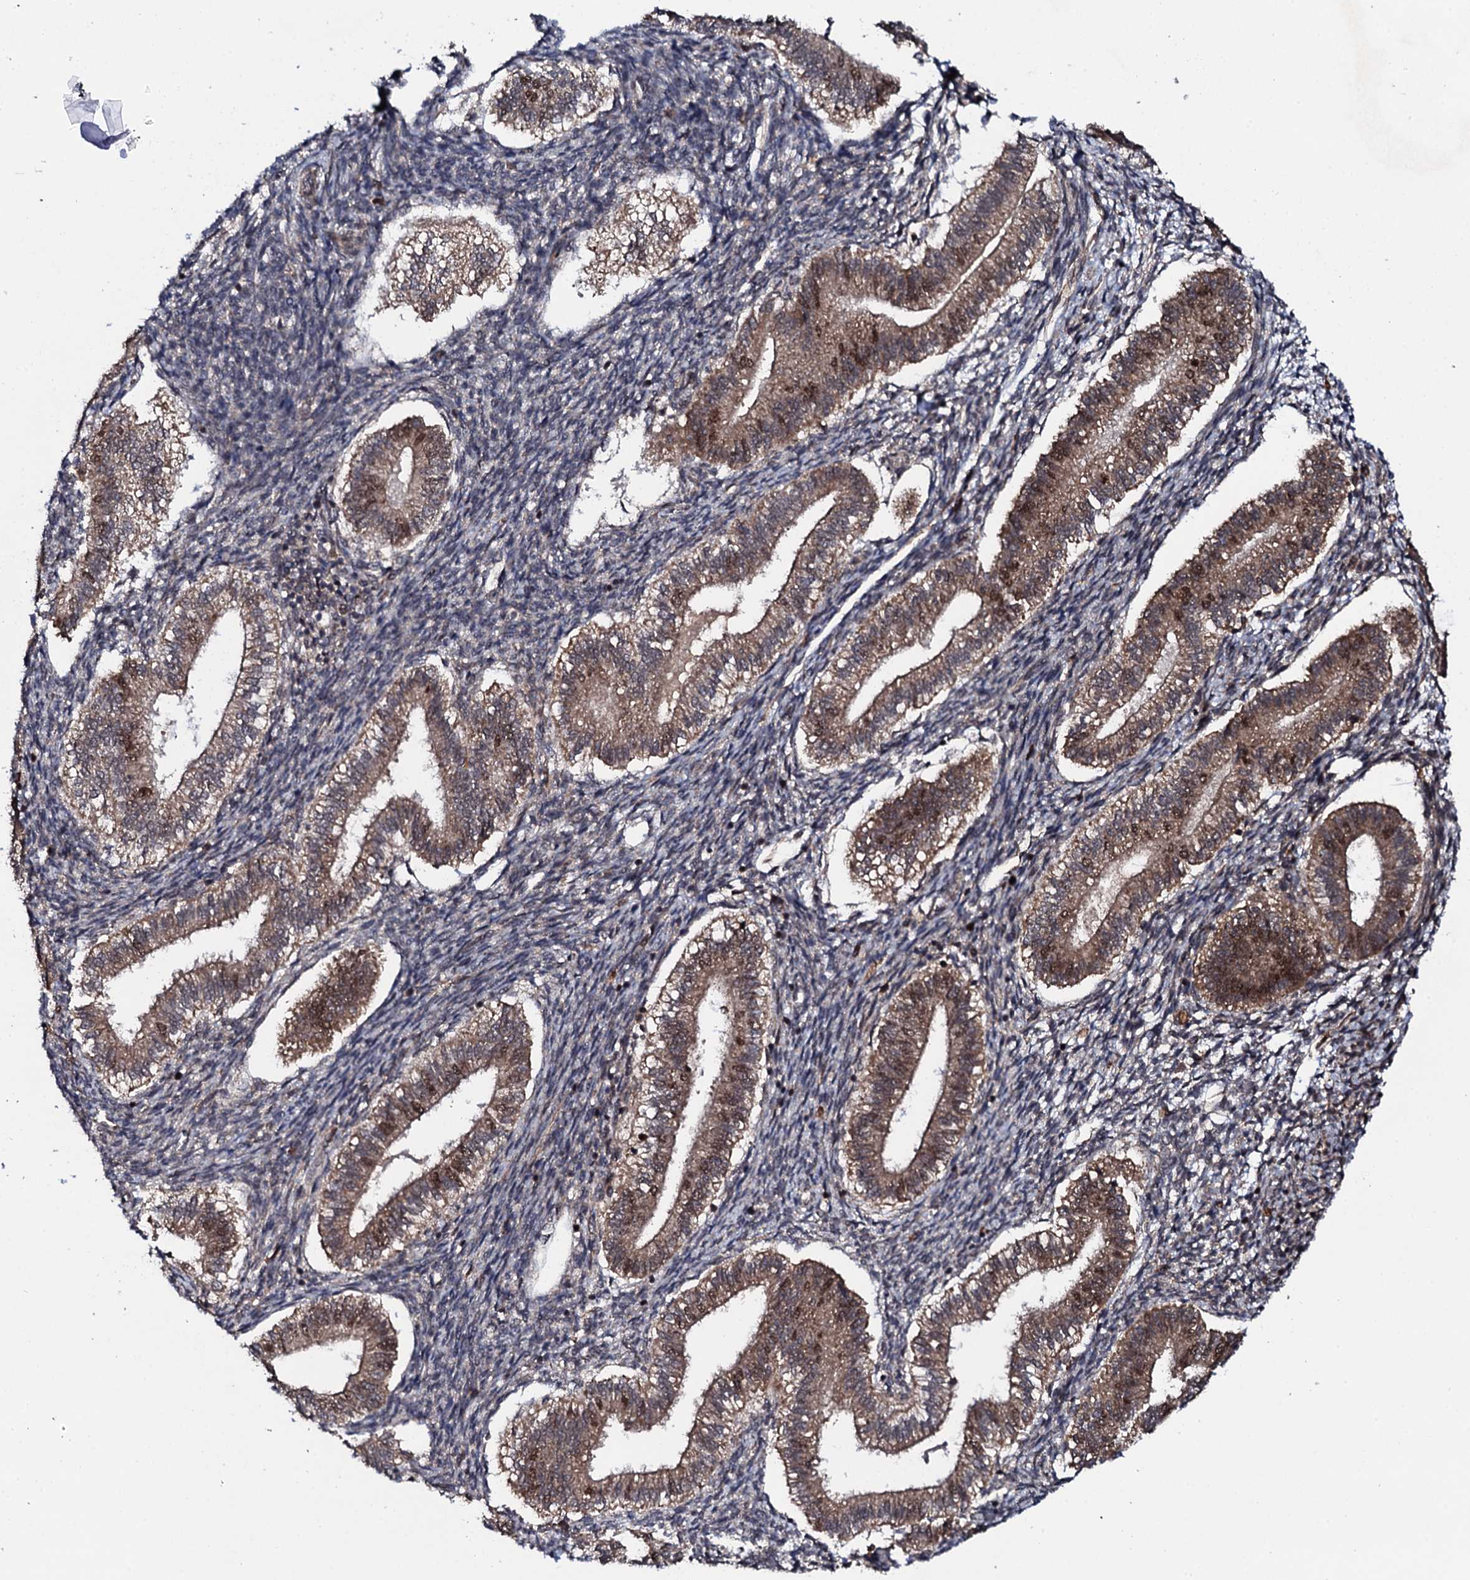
{"staining": {"intensity": "negative", "quantity": "none", "location": "none"}, "tissue": "endometrium", "cell_type": "Cells in endometrial stroma", "image_type": "normal", "snomed": [{"axis": "morphology", "description": "Normal tissue, NOS"}, {"axis": "topography", "description": "Endometrium"}], "caption": "DAB (3,3'-diaminobenzidine) immunohistochemical staining of unremarkable endometrium reveals no significant expression in cells in endometrial stroma. The staining is performed using DAB (3,3'-diaminobenzidine) brown chromogen with nuclei counter-stained in using hematoxylin.", "gene": "FAM111A", "patient": {"sex": "female", "age": 25}}